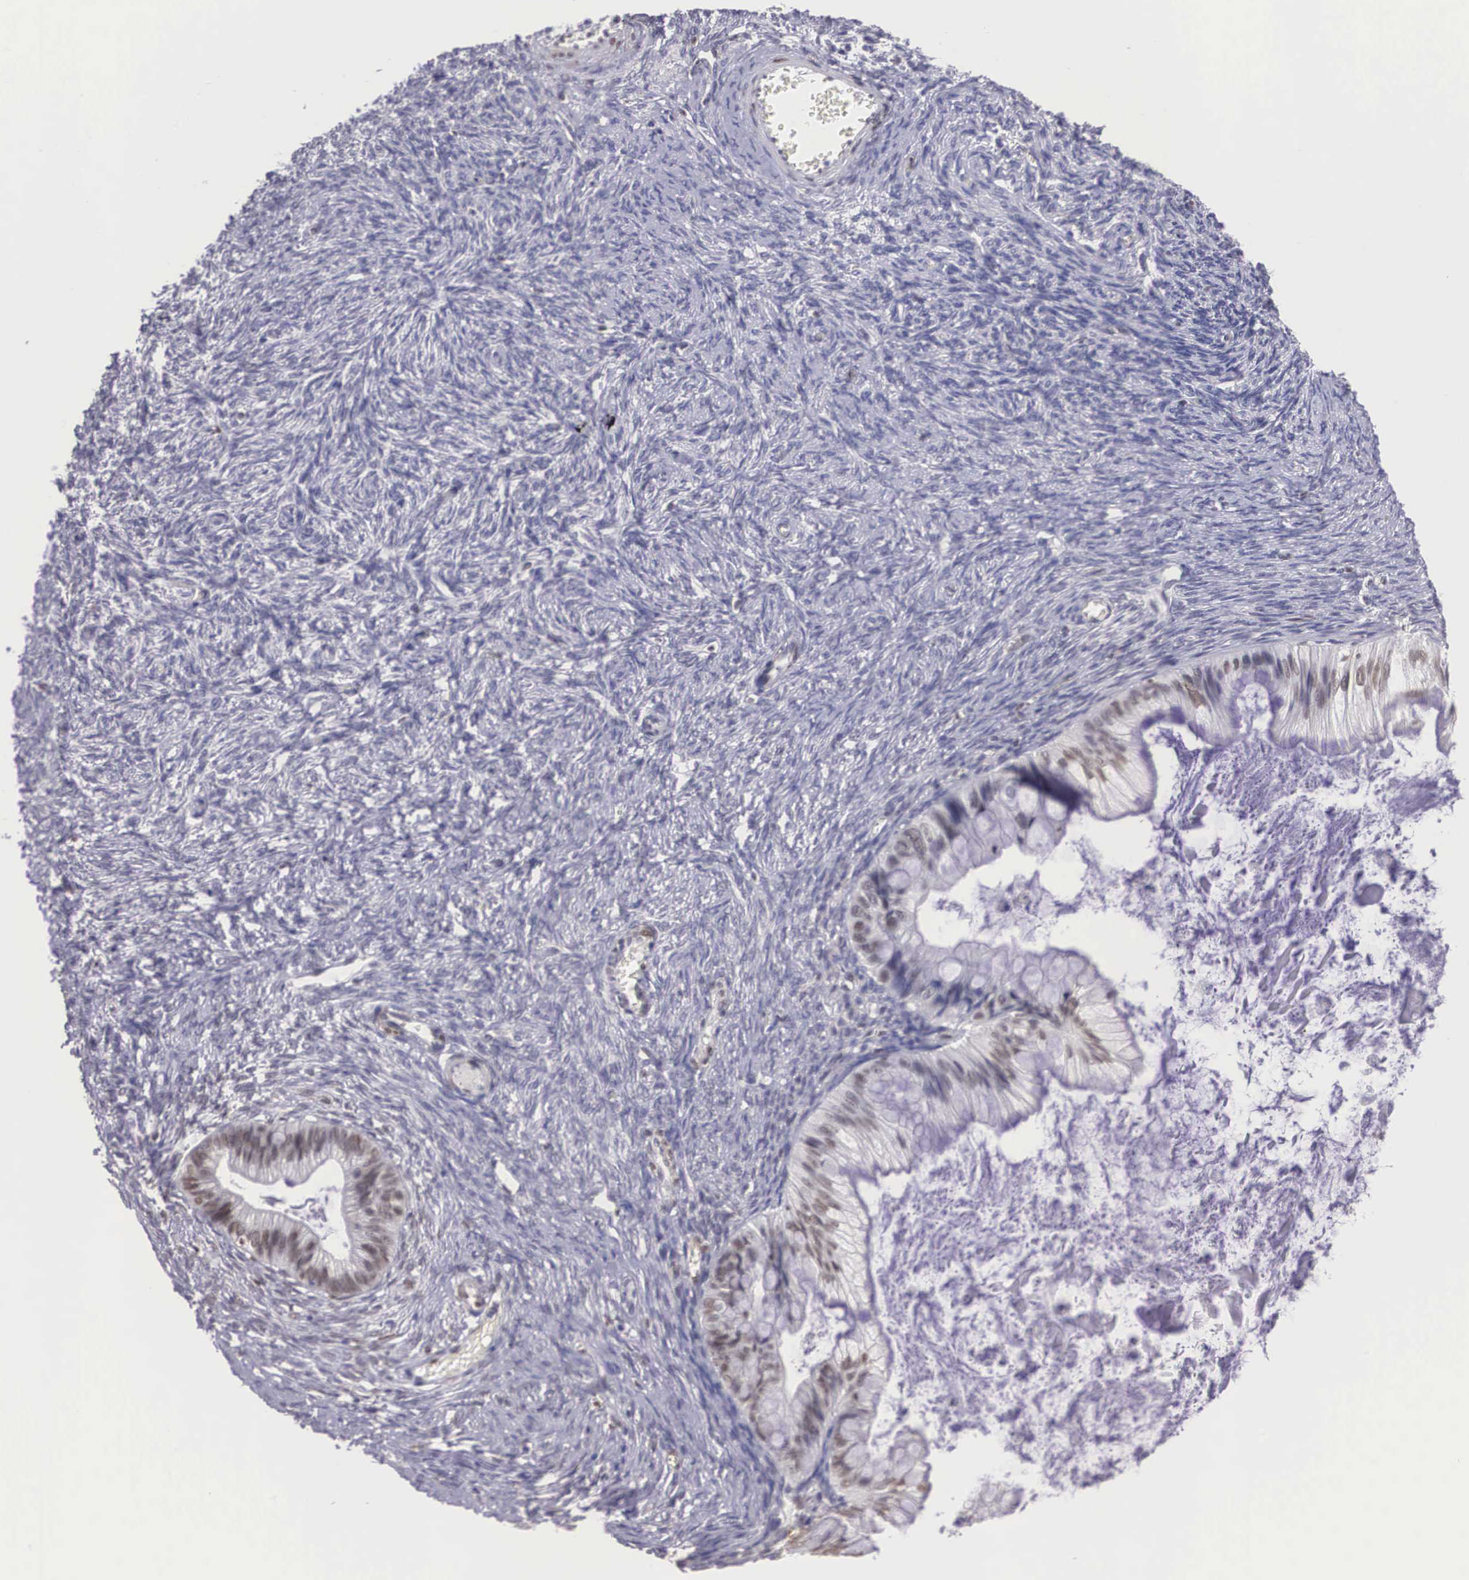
{"staining": {"intensity": "weak", "quantity": "25%-75%", "location": "nuclear"}, "tissue": "ovarian cancer", "cell_type": "Tumor cells", "image_type": "cancer", "snomed": [{"axis": "morphology", "description": "Cystadenocarcinoma, mucinous, NOS"}, {"axis": "topography", "description": "Ovary"}], "caption": "Ovarian cancer (mucinous cystadenocarcinoma) was stained to show a protein in brown. There is low levels of weak nuclear staining in about 25%-75% of tumor cells.", "gene": "ETV6", "patient": {"sex": "female", "age": 57}}